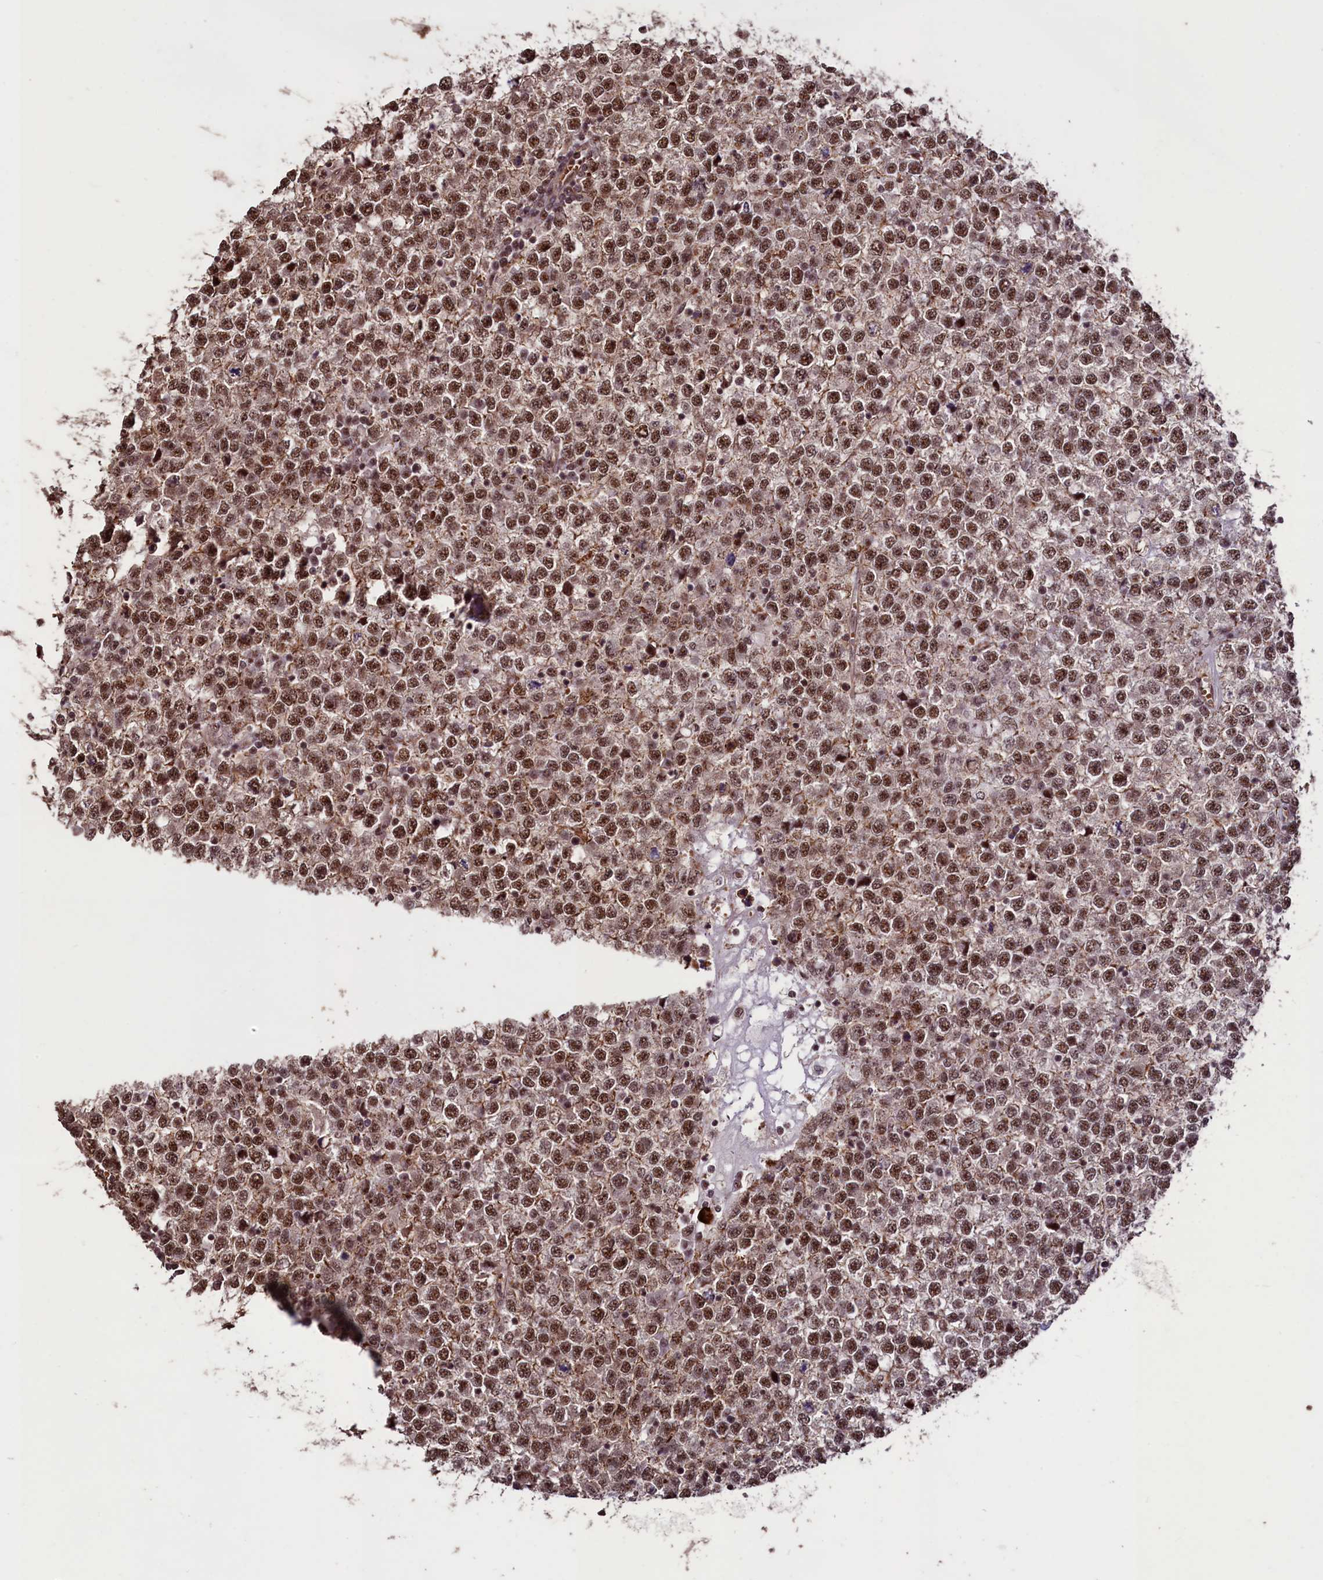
{"staining": {"intensity": "moderate", "quantity": ">75%", "location": "nuclear"}, "tissue": "testis cancer", "cell_type": "Tumor cells", "image_type": "cancer", "snomed": [{"axis": "morphology", "description": "Seminoma, NOS"}, {"axis": "topography", "description": "Testis"}], "caption": "DAB immunohistochemical staining of testis cancer (seminoma) displays moderate nuclear protein staining in approximately >75% of tumor cells. The staining was performed using DAB, with brown indicating positive protein expression. Nuclei are stained blue with hematoxylin.", "gene": "SFSWAP", "patient": {"sex": "male", "age": 65}}